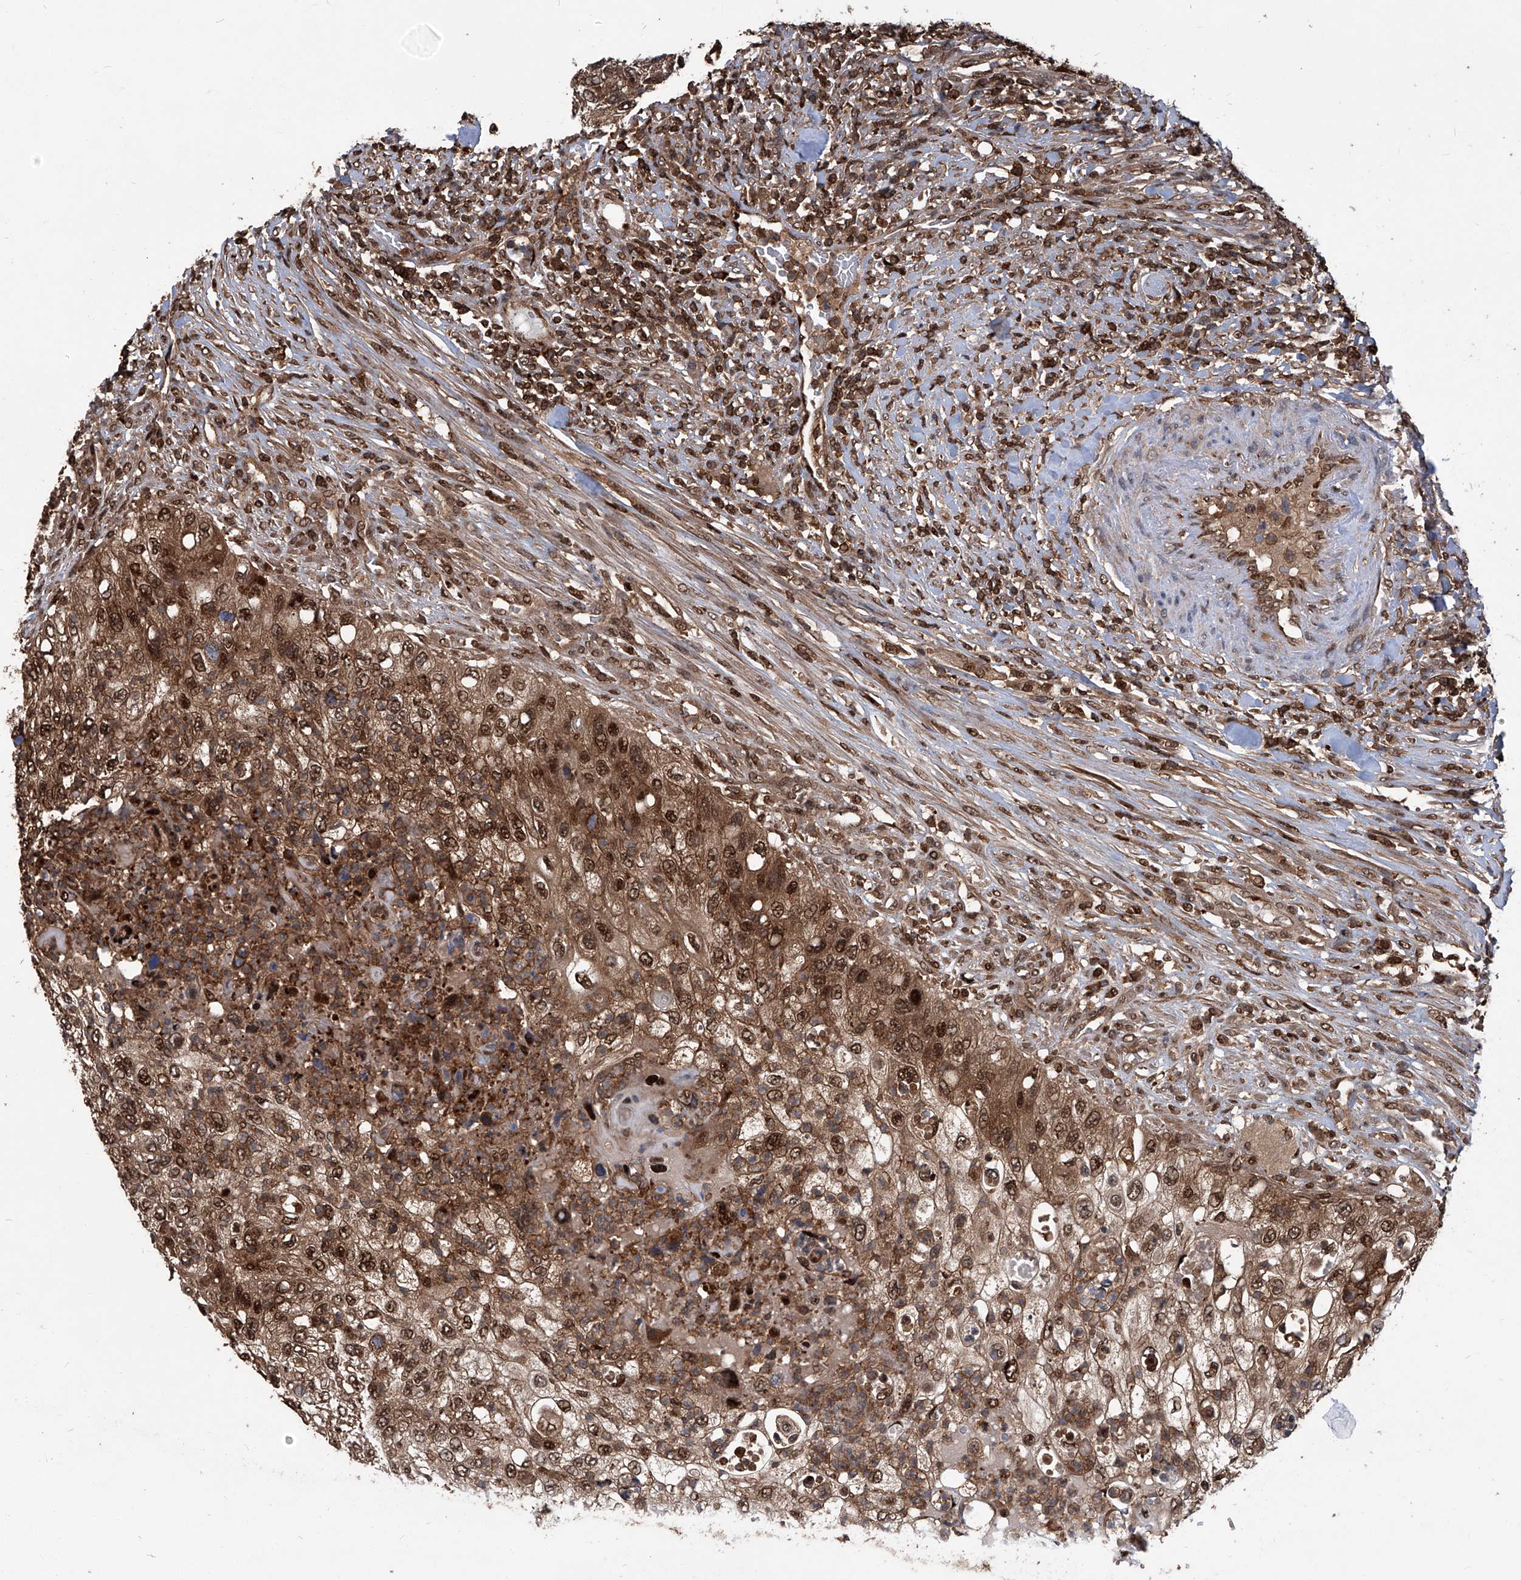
{"staining": {"intensity": "strong", "quantity": "25%-75%", "location": "cytoplasmic/membranous,nuclear"}, "tissue": "urothelial cancer", "cell_type": "Tumor cells", "image_type": "cancer", "snomed": [{"axis": "morphology", "description": "Urothelial carcinoma, High grade"}, {"axis": "topography", "description": "Urinary bladder"}], "caption": "DAB (3,3'-diaminobenzidine) immunohistochemical staining of human high-grade urothelial carcinoma exhibits strong cytoplasmic/membranous and nuclear protein positivity in about 25%-75% of tumor cells.", "gene": "PSMB1", "patient": {"sex": "female", "age": 60}}